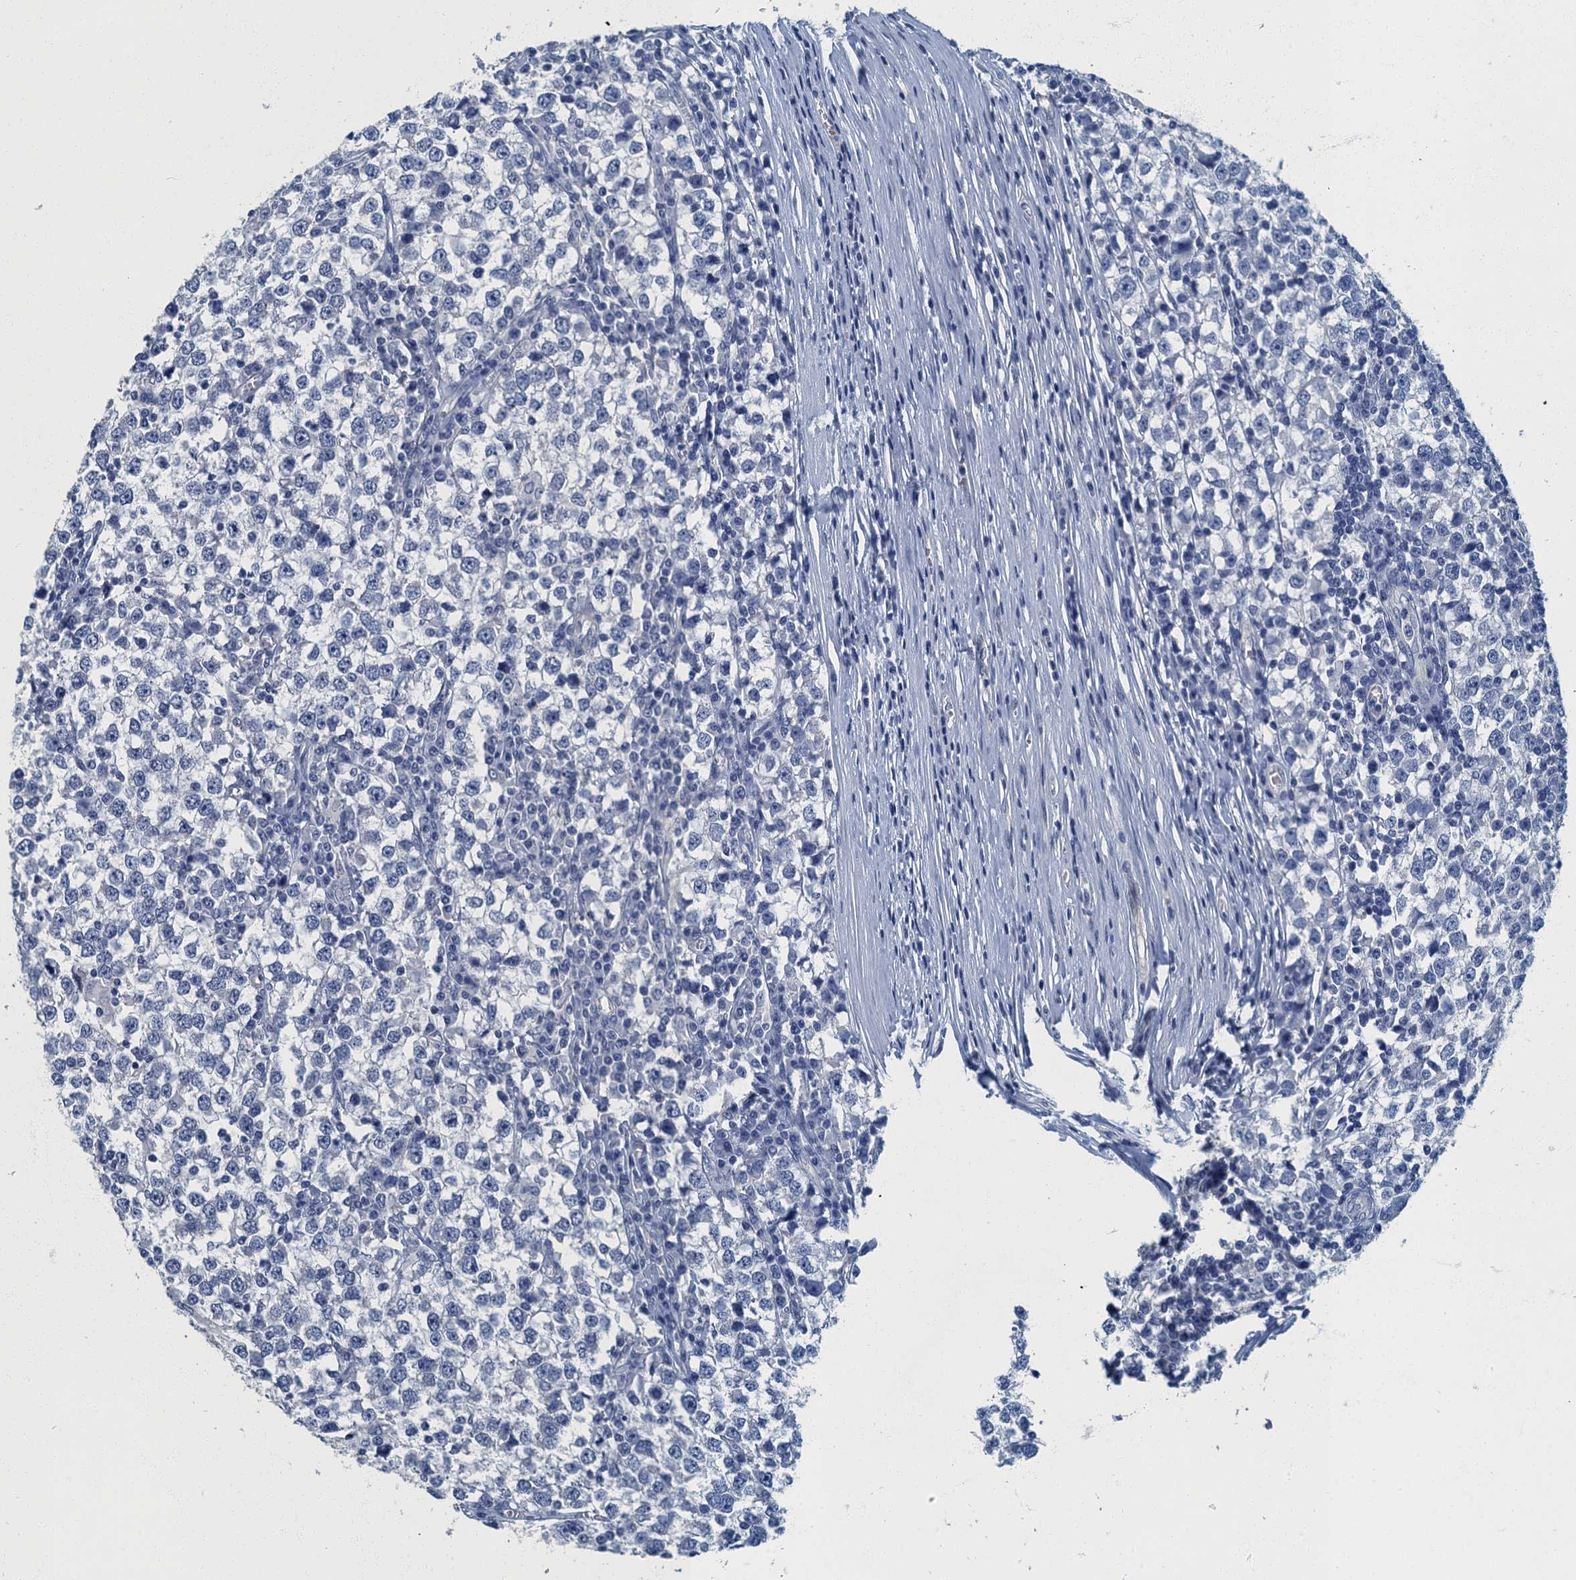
{"staining": {"intensity": "negative", "quantity": "none", "location": "none"}, "tissue": "testis cancer", "cell_type": "Tumor cells", "image_type": "cancer", "snomed": [{"axis": "morphology", "description": "Seminoma, NOS"}, {"axis": "topography", "description": "Testis"}], "caption": "IHC of testis cancer exhibits no staining in tumor cells.", "gene": "GADL1", "patient": {"sex": "male", "age": 65}}